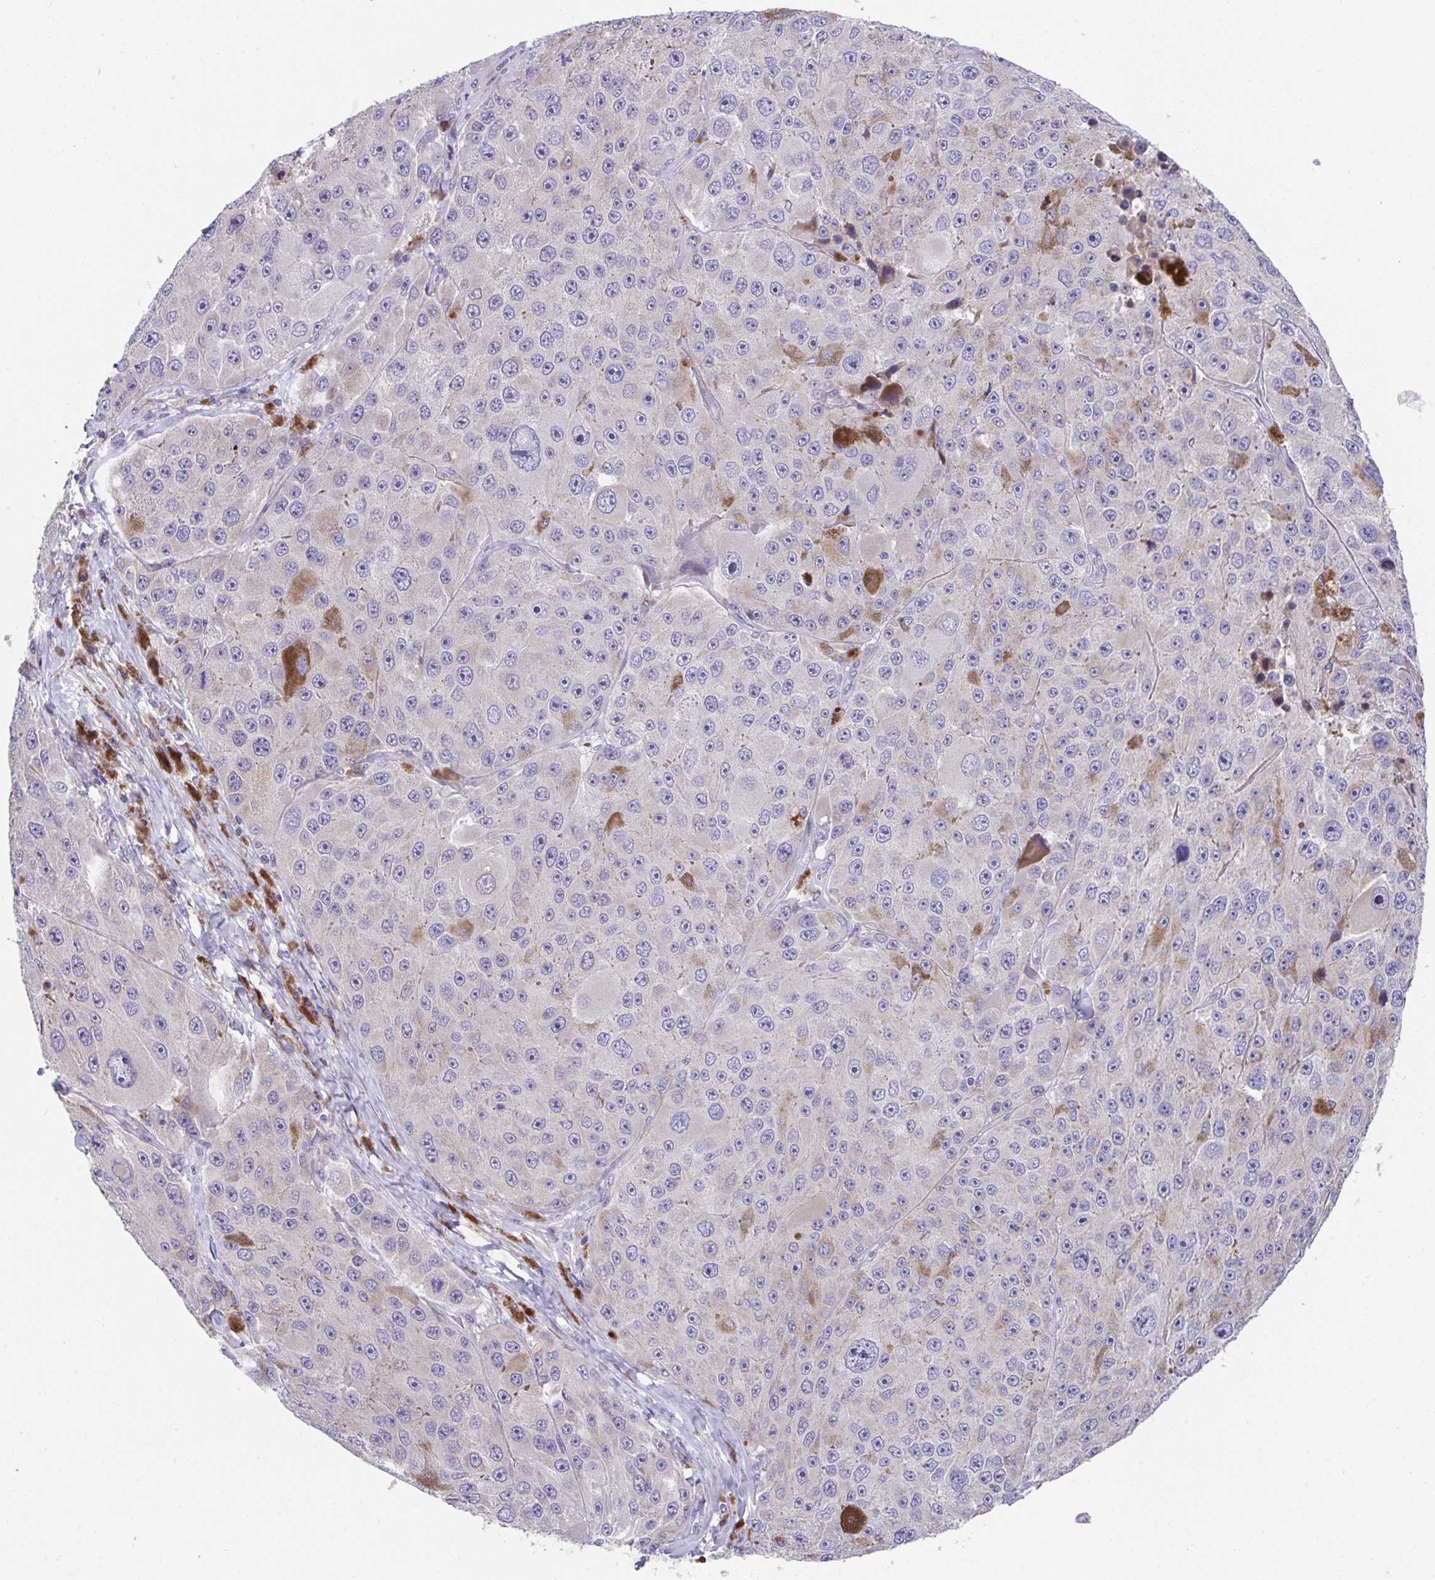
{"staining": {"intensity": "negative", "quantity": "none", "location": "none"}, "tissue": "melanoma", "cell_type": "Tumor cells", "image_type": "cancer", "snomed": [{"axis": "morphology", "description": "Malignant melanoma, Metastatic site"}, {"axis": "topography", "description": "Lymph node"}], "caption": "This is an IHC micrograph of human malignant melanoma (metastatic site). There is no staining in tumor cells.", "gene": "SUSD4", "patient": {"sex": "male", "age": 62}}